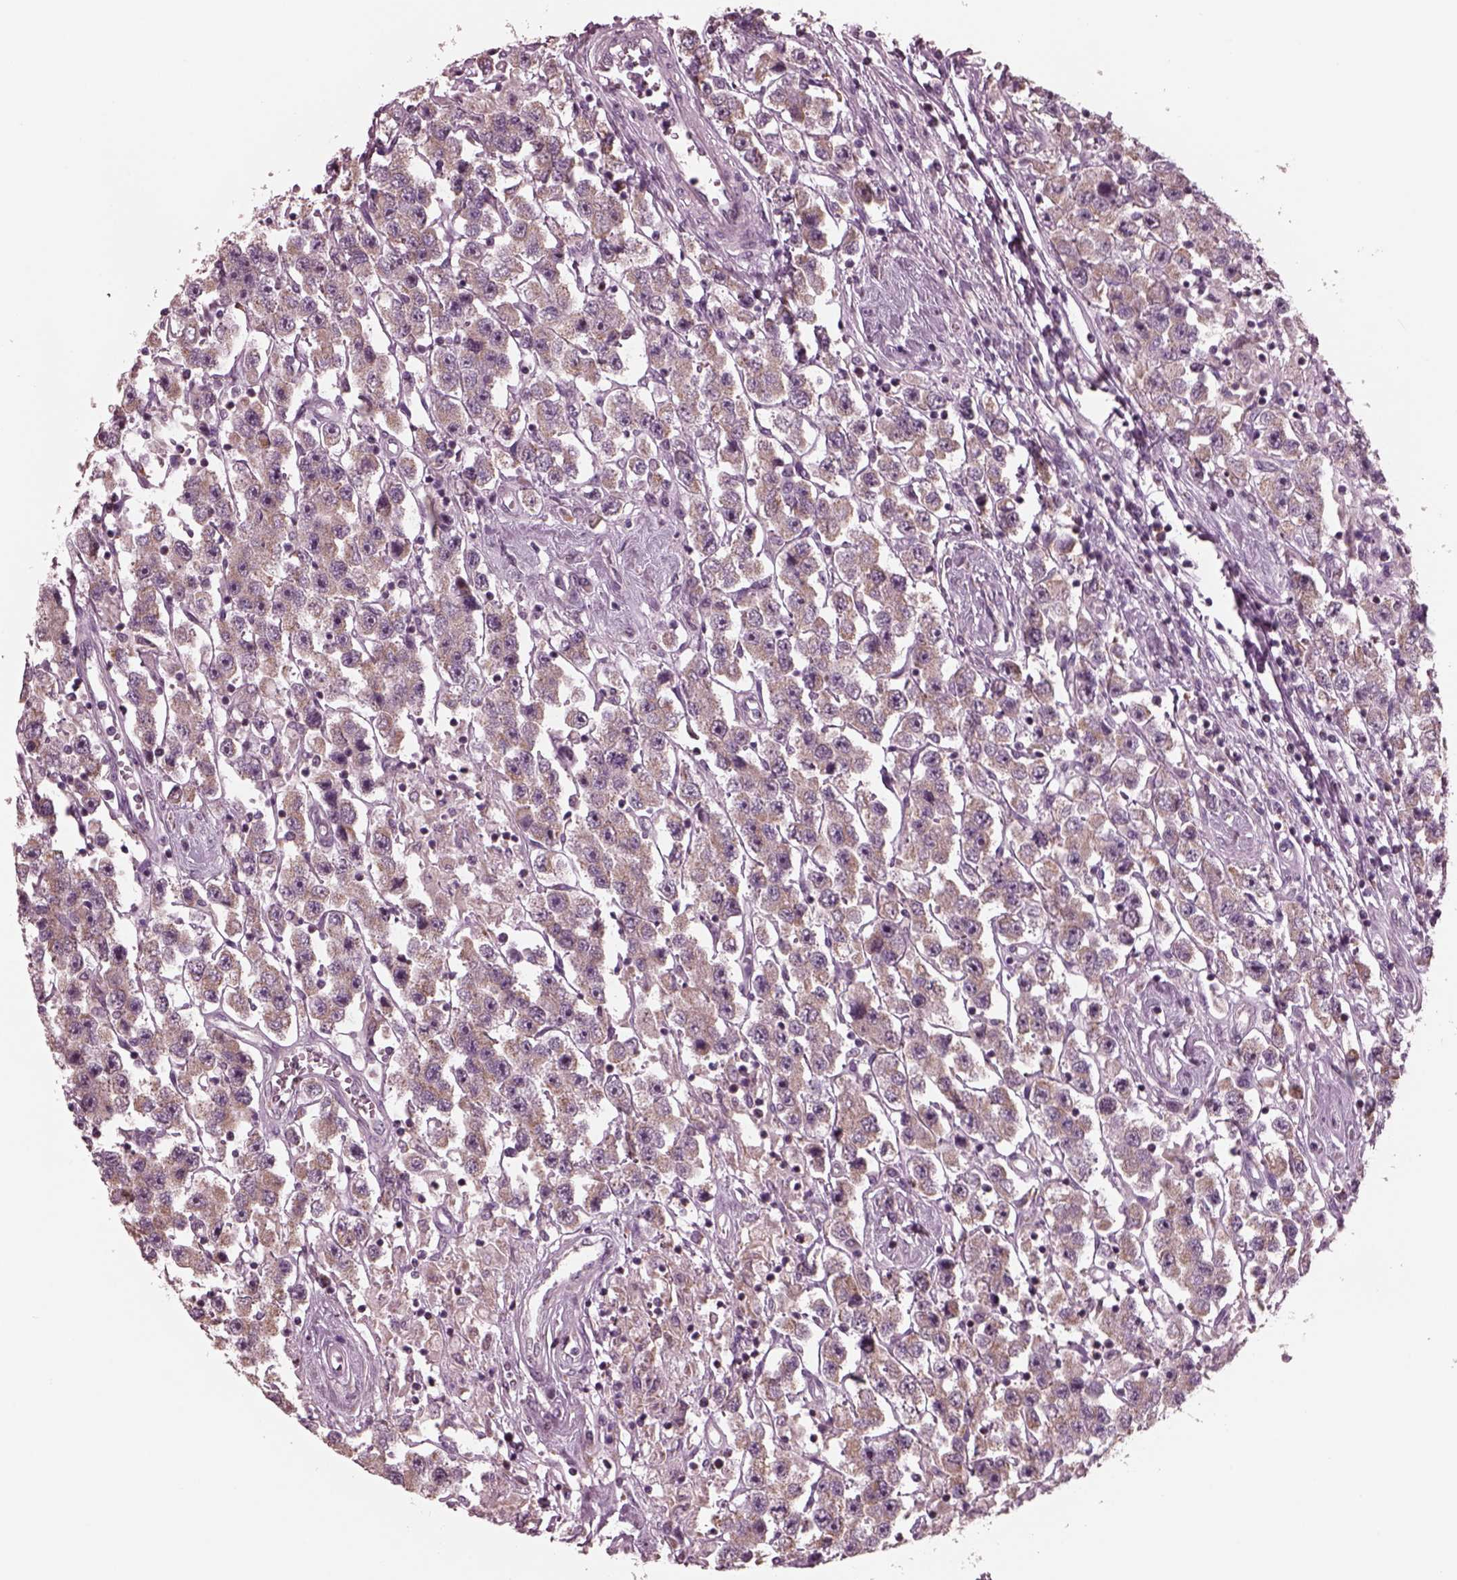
{"staining": {"intensity": "weak", "quantity": ">75%", "location": "cytoplasmic/membranous"}, "tissue": "testis cancer", "cell_type": "Tumor cells", "image_type": "cancer", "snomed": [{"axis": "morphology", "description": "Seminoma, NOS"}, {"axis": "topography", "description": "Testis"}], "caption": "Immunohistochemical staining of testis cancer reveals low levels of weak cytoplasmic/membranous protein positivity in approximately >75% of tumor cells.", "gene": "CELSR3", "patient": {"sex": "male", "age": 45}}